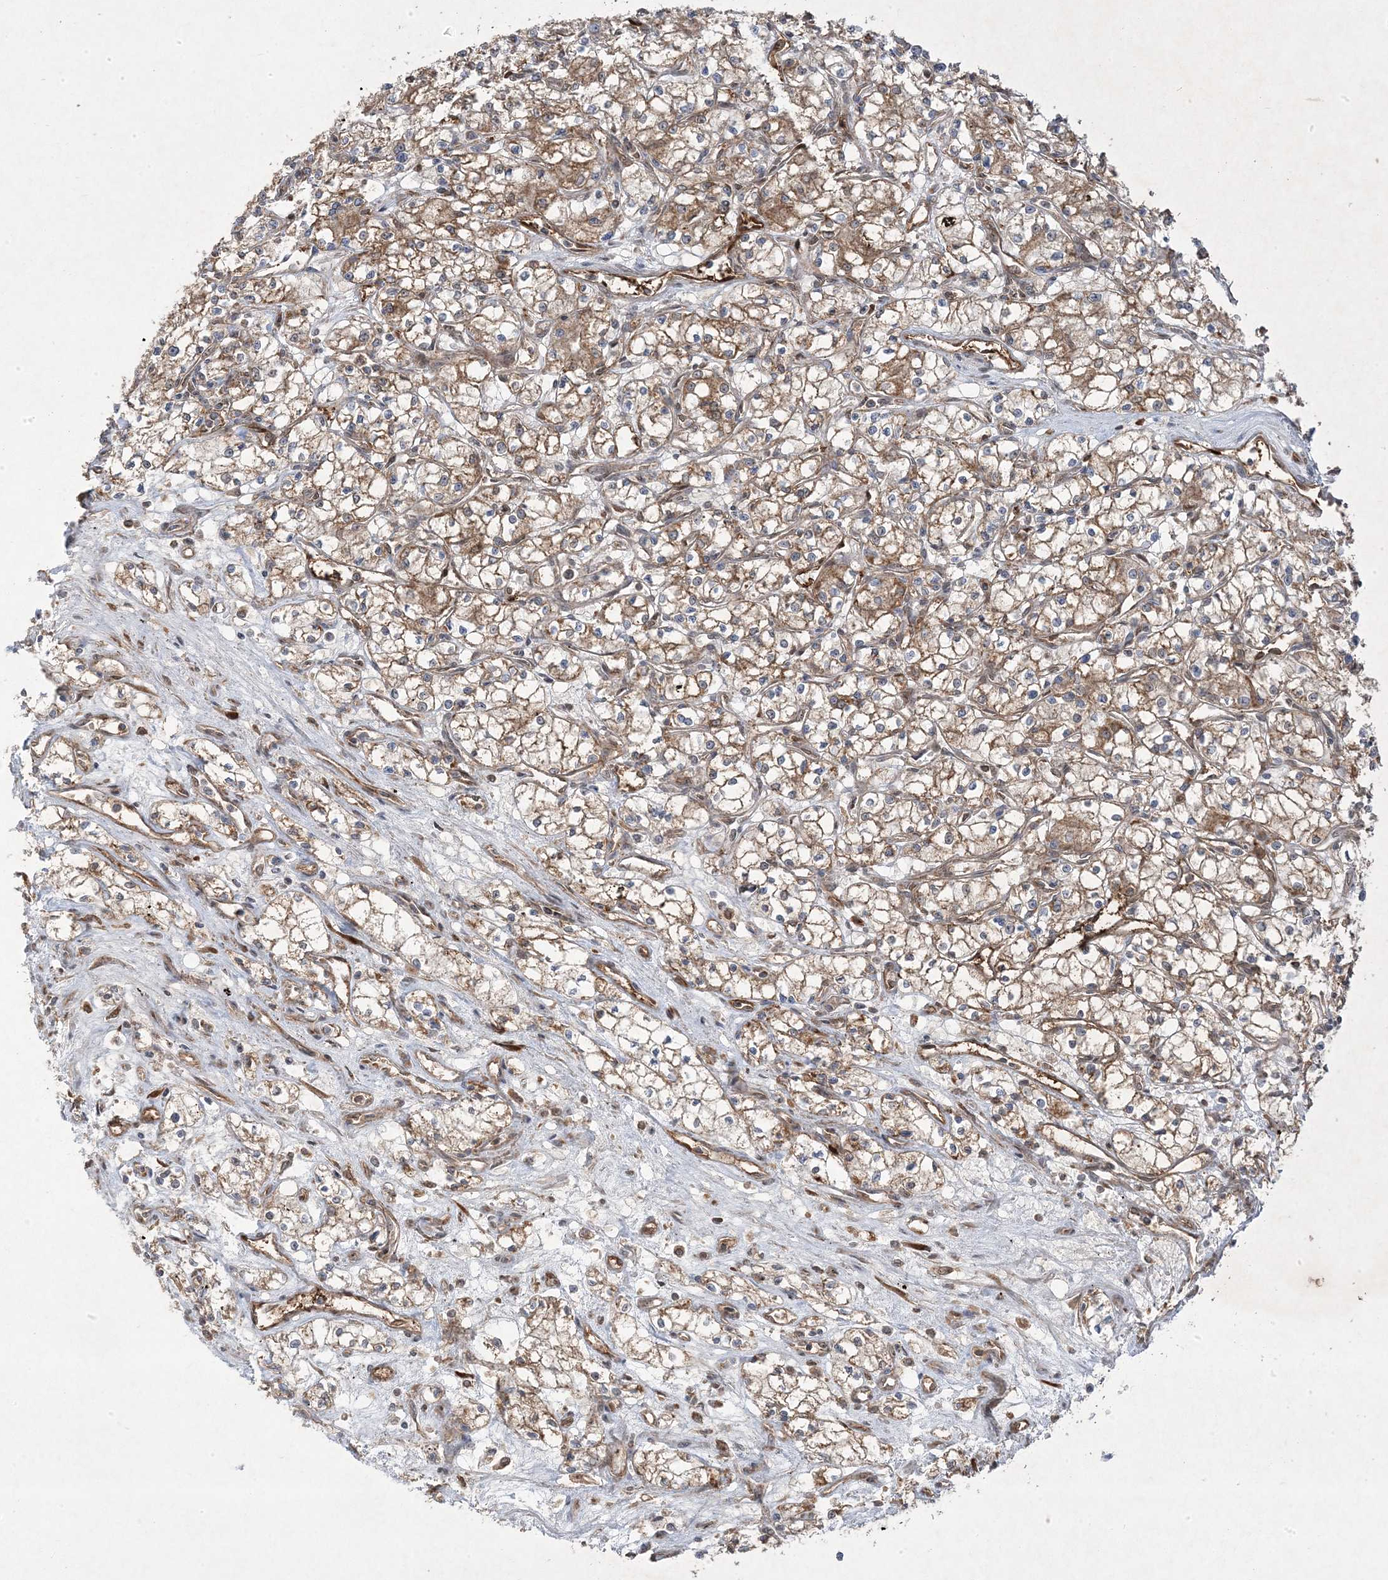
{"staining": {"intensity": "moderate", "quantity": ">75%", "location": "cytoplasmic/membranous"}, "tissue": "renal cancer", "cell_type": "Tumor cells", "image_type": "cancer", "snomed": [{"axis": "morphology", "description": "Adenocarcinoma, NOS"}, {"axis": "topography", "description": "Kidney"}], "caption": "Tumor cells reveal moderate cytoplasmic/membranous expression in approximately >75% of cells in renal cancer.", "gene": "PLEKHM2", "patient": {"sex": "male", "age": 59}}